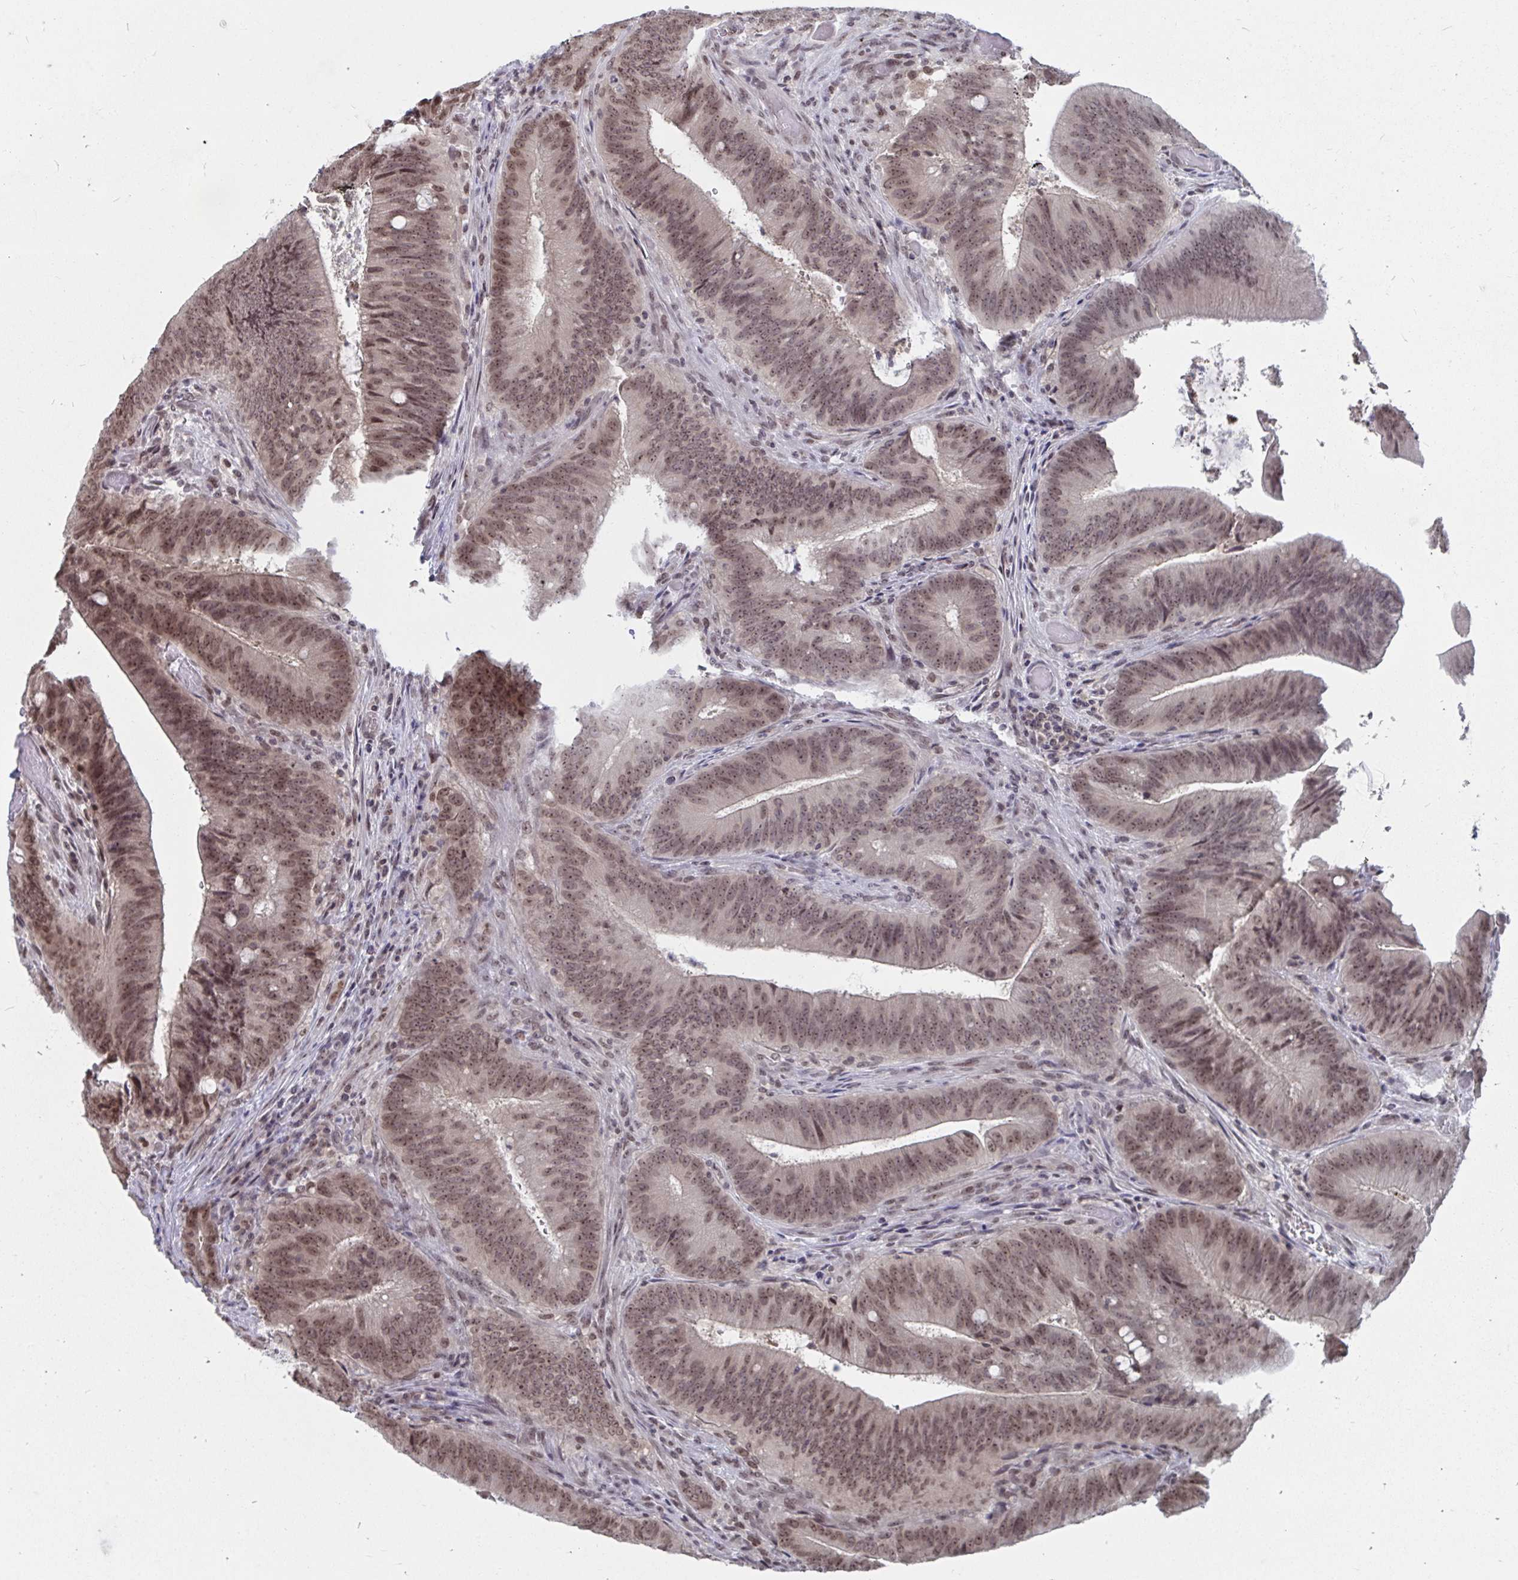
{"staining": {"intensity": "moderate", "quantity": "25%-75%", "location": "nuclear"}, "tissue": "colorectal cancer", "cell_type": "Tumor cells", "image_type": "cancer", "snomed": [{"axis": "morphology", "description": "Adenocarcinoma, NOS"}, {"axis": "topography", "description": "Colon"}], "caption": "Moderate nuclear staining for a protein is seen in about 25%-75% of tumor cells of colorectal cancer using immunohistochemistry (IHC).", "gene": "TRIP12", "patient": {"sex": "female", "age": 43}}